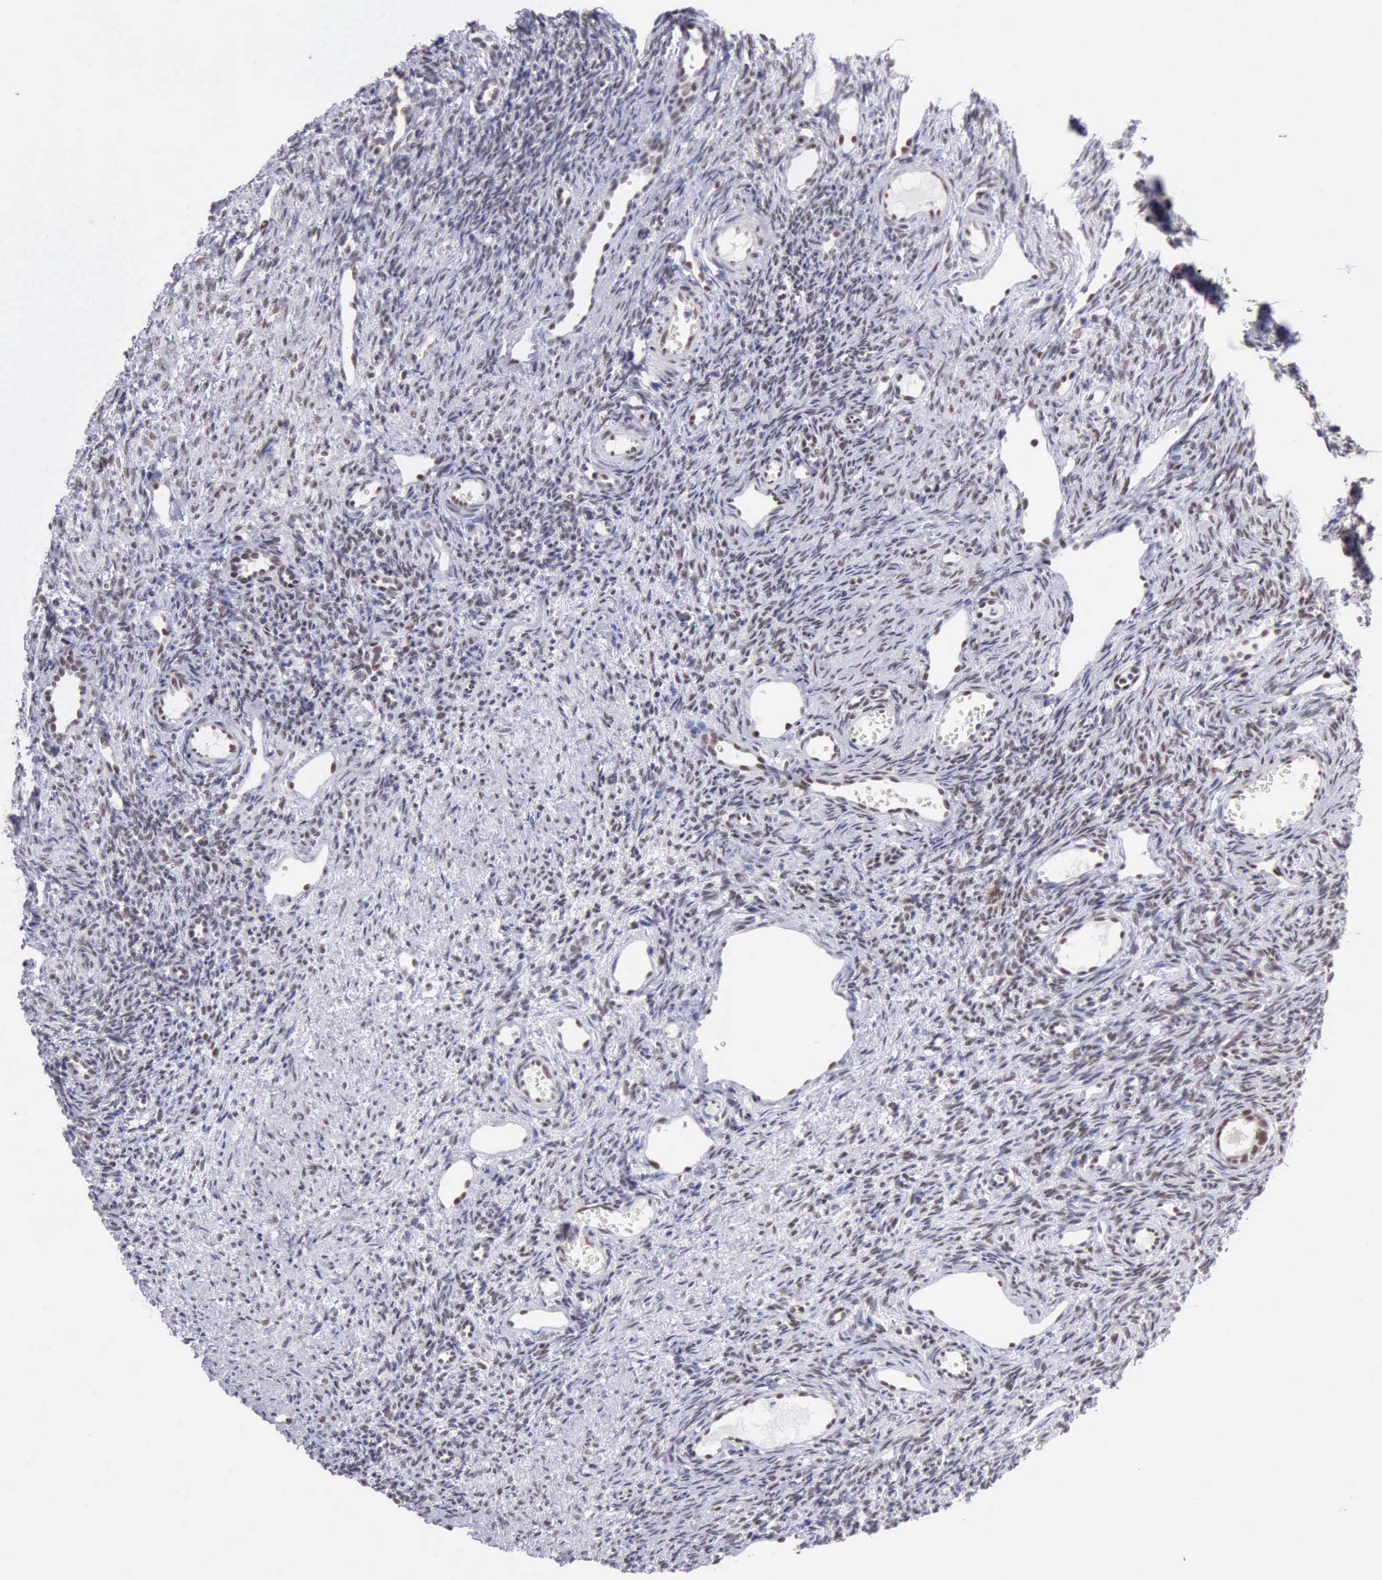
{"staining": {"intensity": "negative", "quantity": "none", "location": "none"}, "tissue": "ovary", "cell_type": "Ovarian stroma cells", "image_type": "normal", "snomed": [{"axis": "morphology", "description": "Normal tissue, NOS"}, {"axis": "topography", "description": "Ovary"}], "caption": "A photomicrograph of ovary stained for a protein exhibits no brown staining in ovarian stroma cells. (Immunohistochemistry (ihc), brightfield microscopy, high magnification).", "gene": "ERCC4", "patient": {"sex": "female", "age": 33}}